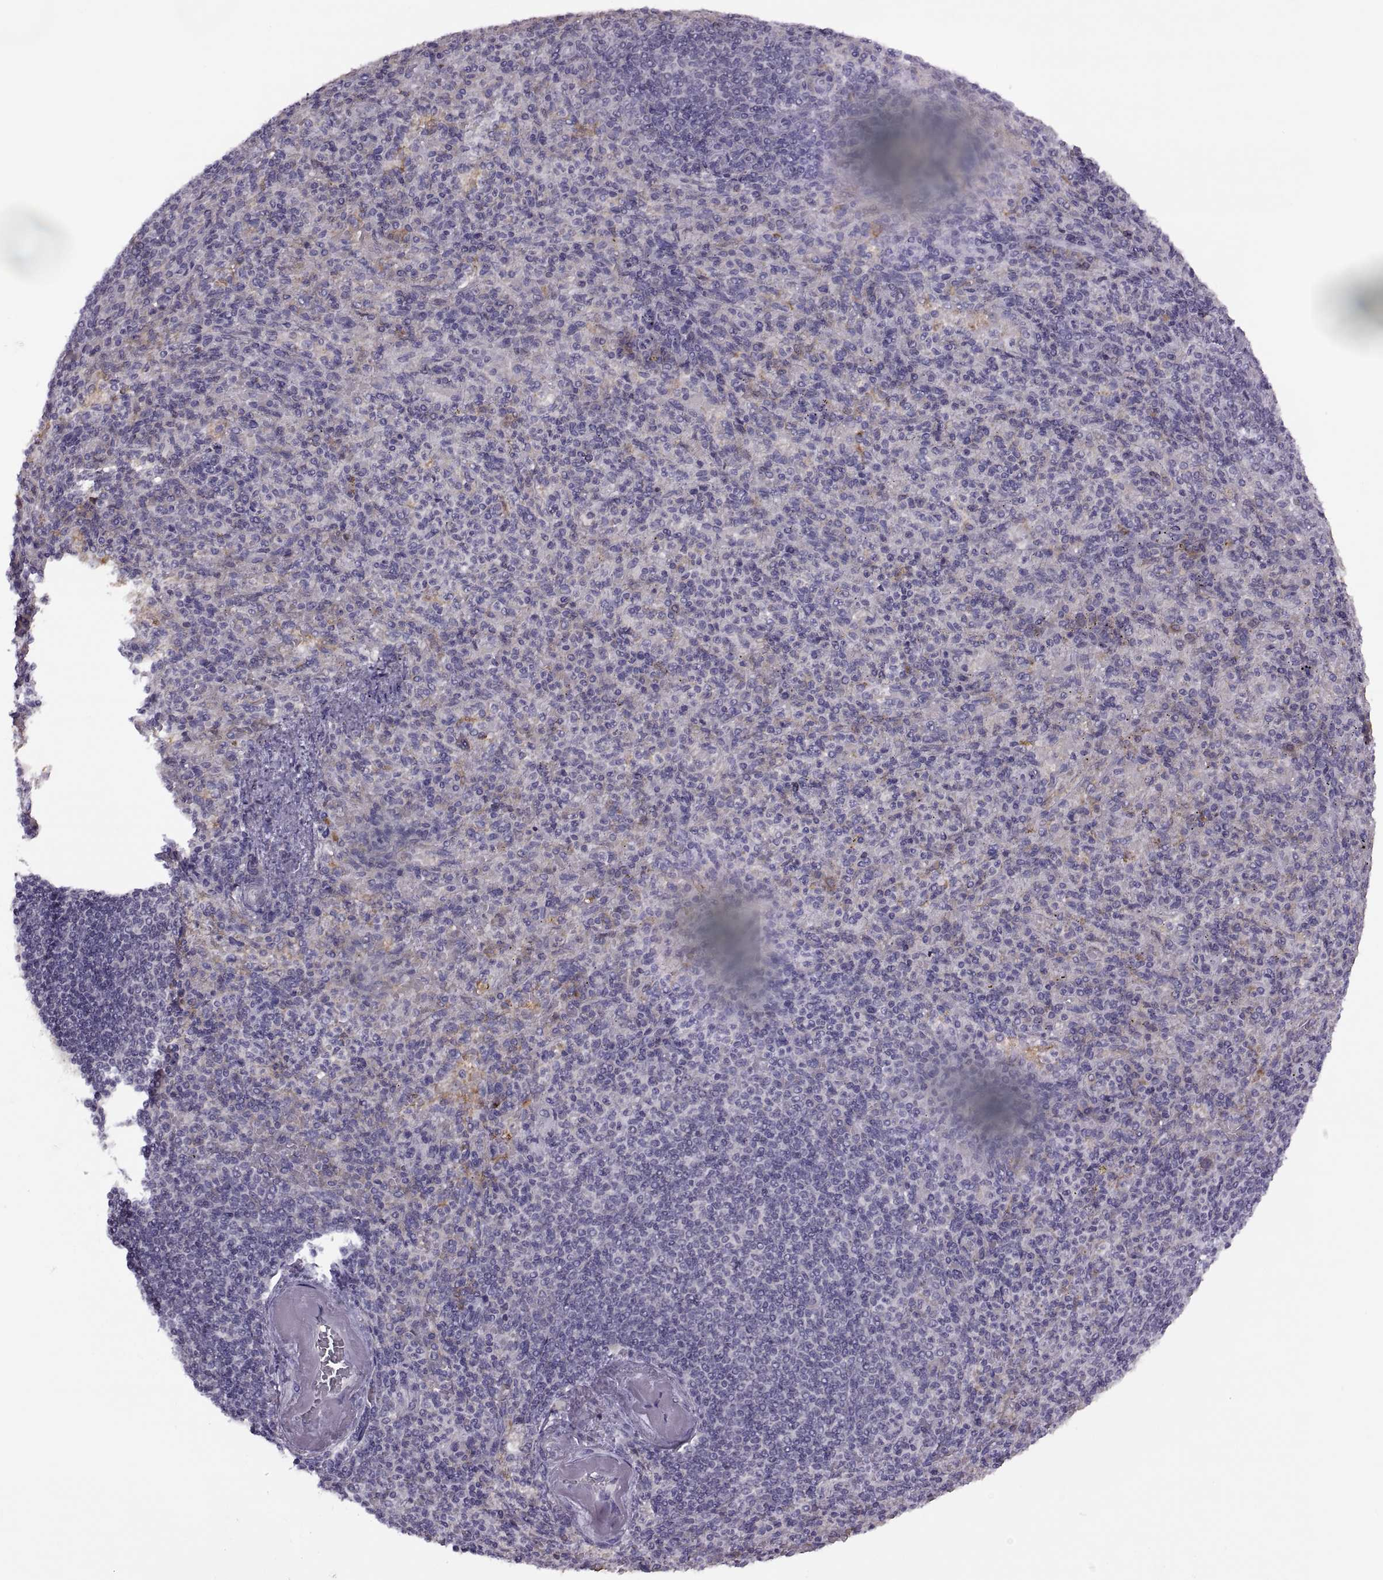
{"staining": {"intensity": "negative", "quantity": "none", "location": "none"}, "tissue": "spleen", "cell_type": "Cells in red pulp", "image_type": "normal", "snomed": [{"axis": "morphology", "description": "Normal tissue, NOS"}, {"axis": "topography", "description": "Spleen"}], "caption": "This image is of normal spleen stained with immunohistochemistry (IHC) to label a protein in brown with the nuclei are counter-stained blue. There is no expression in cells in red pulp.", "gene": "H2AP", "patient": {"sex": "female", "age": 74}}